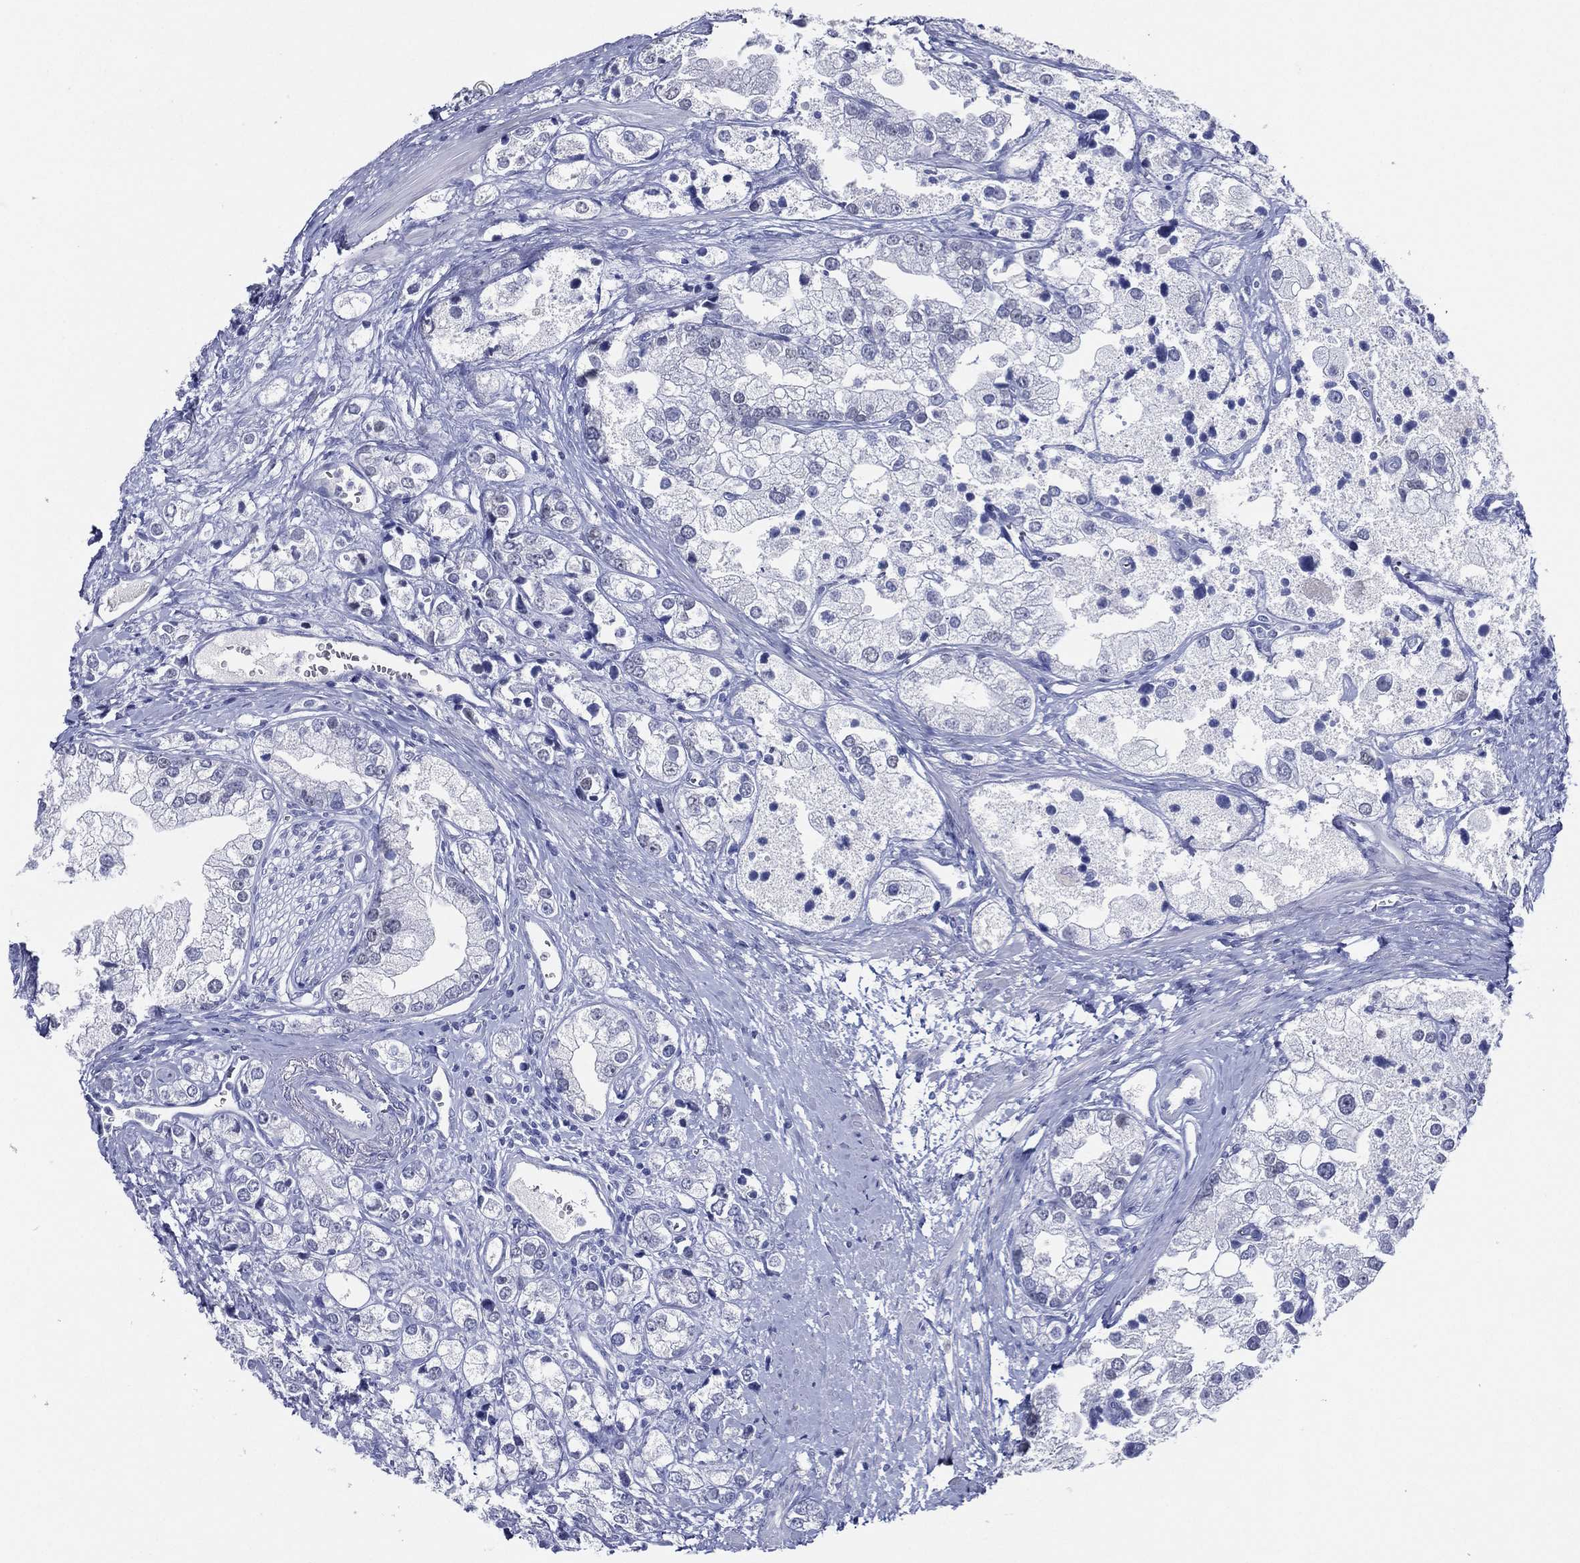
{"staining": {"intensity": "negative", "quantity": "none", "location": "none"}, "tissue": "prostate cancer", "cell_type": "Tumor cells", "image_type": "cancer", "snomed": [{"axis": "morphology", "description": "Adenocarcinoma, NOS"}, {"axis": "topography", "description": "Prostate and seminal vesicle, NOS"}, {"axis": "topography", "description": "Prostate"}], "caption": "Immunohistochemical staining of human adenocarcinoma (prostate) demonstrates no significant staining in tumor cells.", "gene": "TFAP2A", "patient": {"sex": "male", "age": 79}}